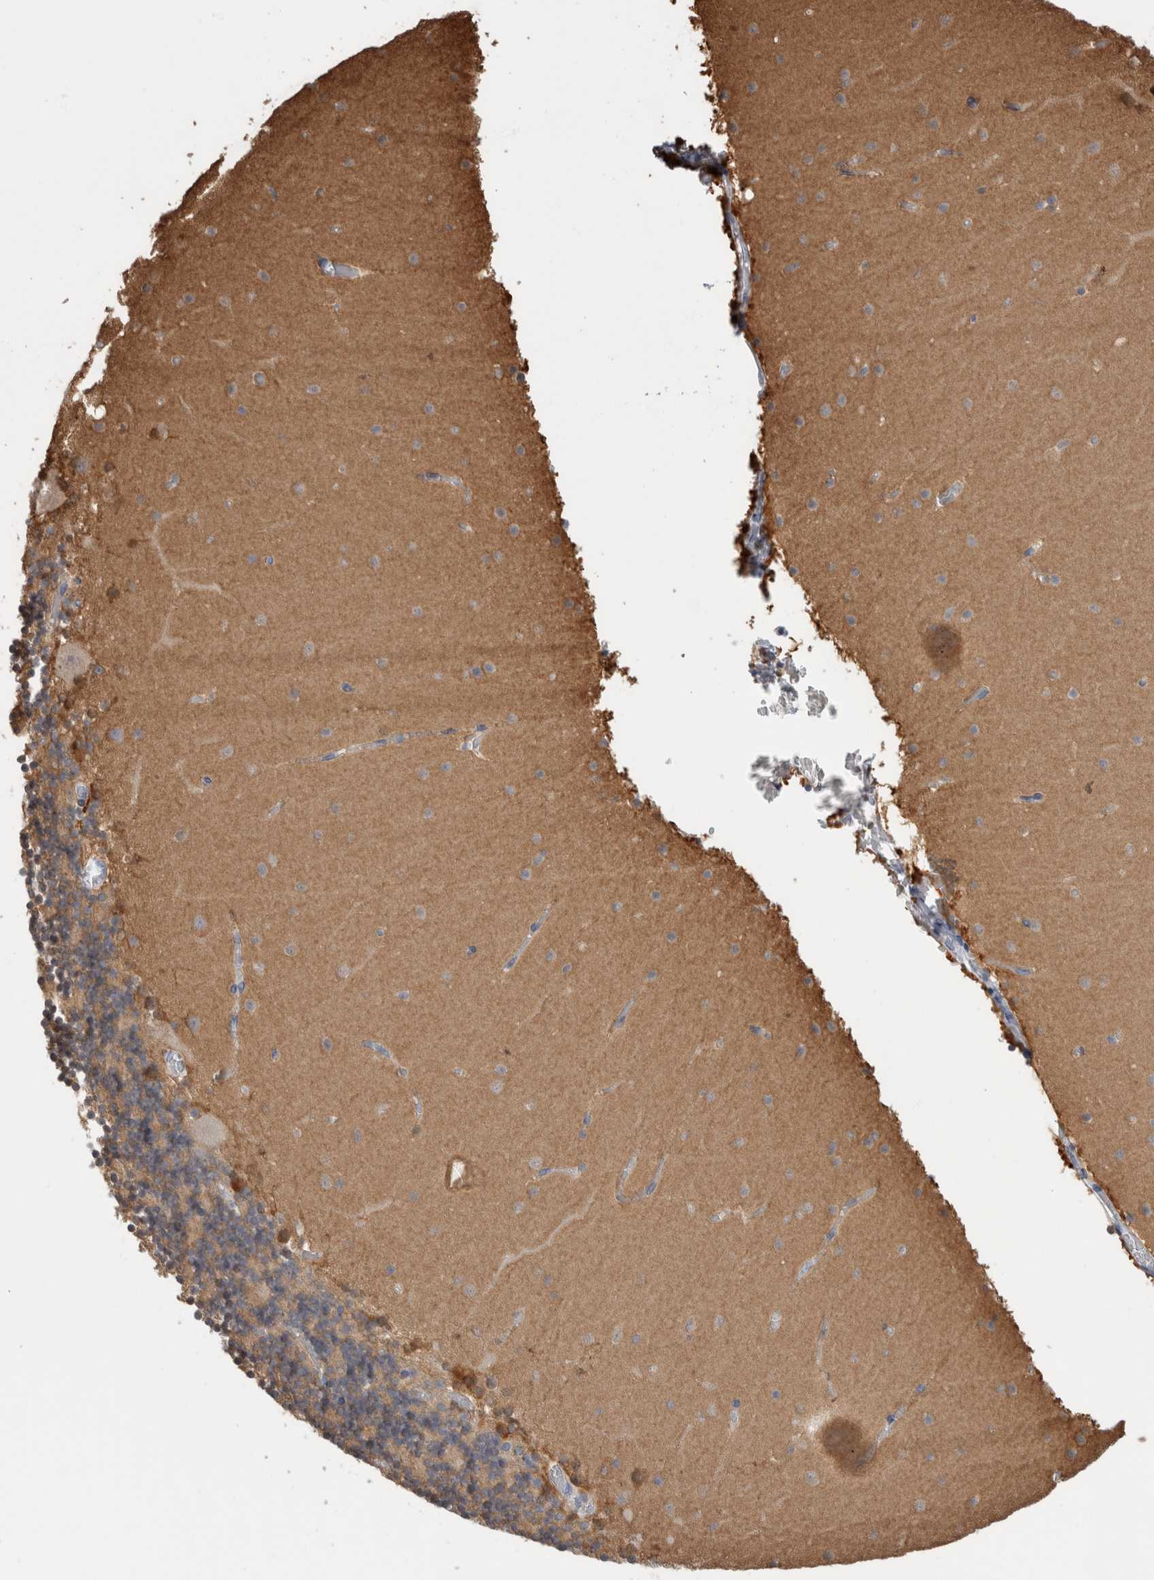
{"staining": {"intensity": "weak", "quantity": "25%-75%", "location": "cytoplasmic/membranous"}, "tissue": "cerebellum", "cell_type": "Cells in granular layer", "image_type": "normal", "snomed": [{"axis": "morphology", "description": "Normal tissue, NOS"}, {"axis": "topography", "description": "Cerebellum"}], "caption": "Immunohistochemical staining of normal human cerebellum shows weak cytoplasmic/membranous protein expression in about 25%-75% of cells in granular layer. The staining is performed using DAB brown chromogen to label protein expression. The nuclei are counter-stained blue using hematoxylin.", "gene": "SCRN1", "patient": {"sex": "female", "age": 28}}